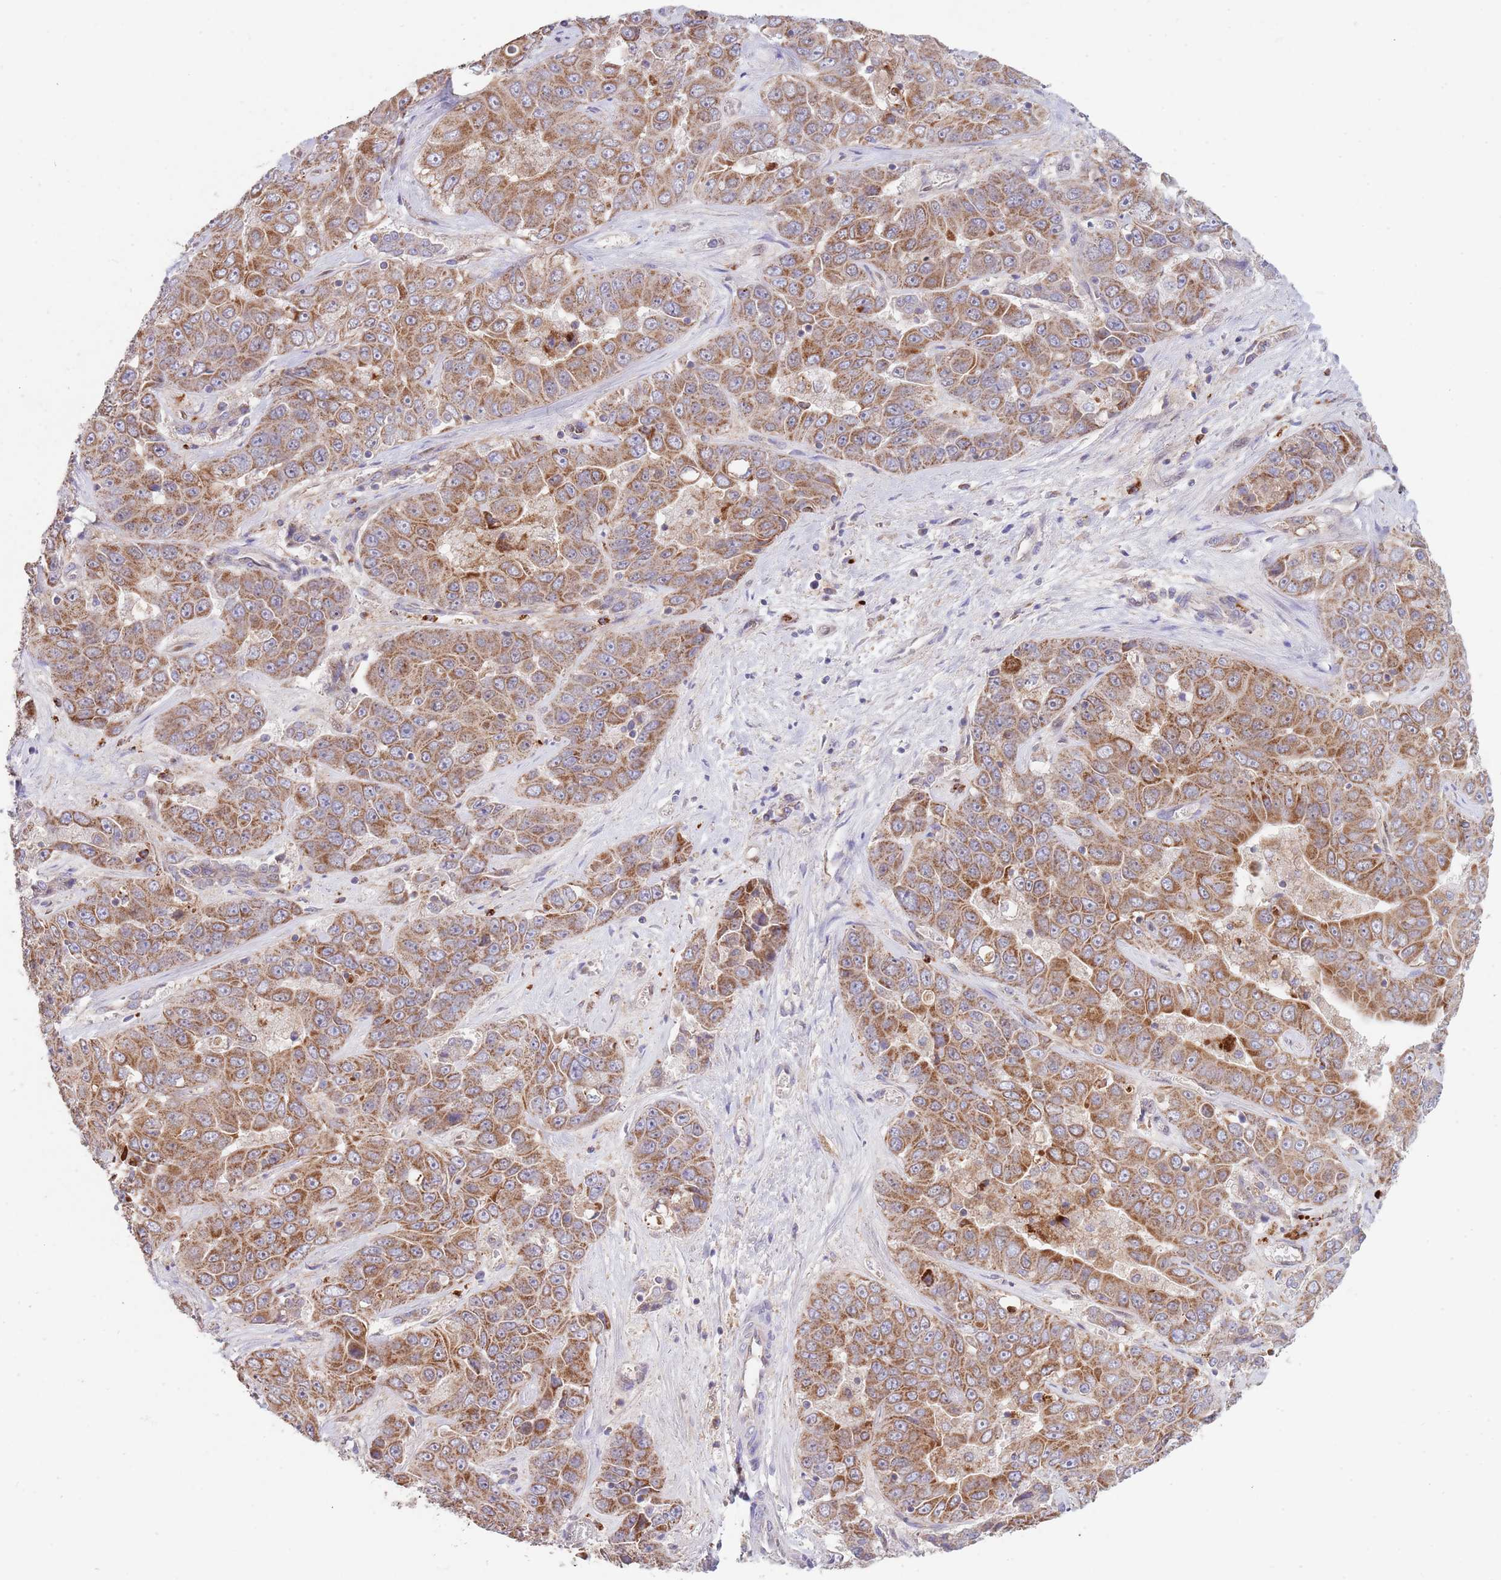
{"staining": {"intensity": "moderate", "quantity": ">75%", "location": "cytoplasmic/membranous"}, "tissue": "liver cancer", "cell_type": "Tumor cells", "image_type": "cancer", "snomed": [{"axis": "morphology", "description": "Cholangiocarcinoma"}, {"axis": "topography", "description": "Liver"}], "caption": "Moderate cytoplasmic/membranous positivity is seen in approximately >75% of tumor cells in liver cancer.", "gene": "DDT", "patient": {"sex": "female", "age": 52}}